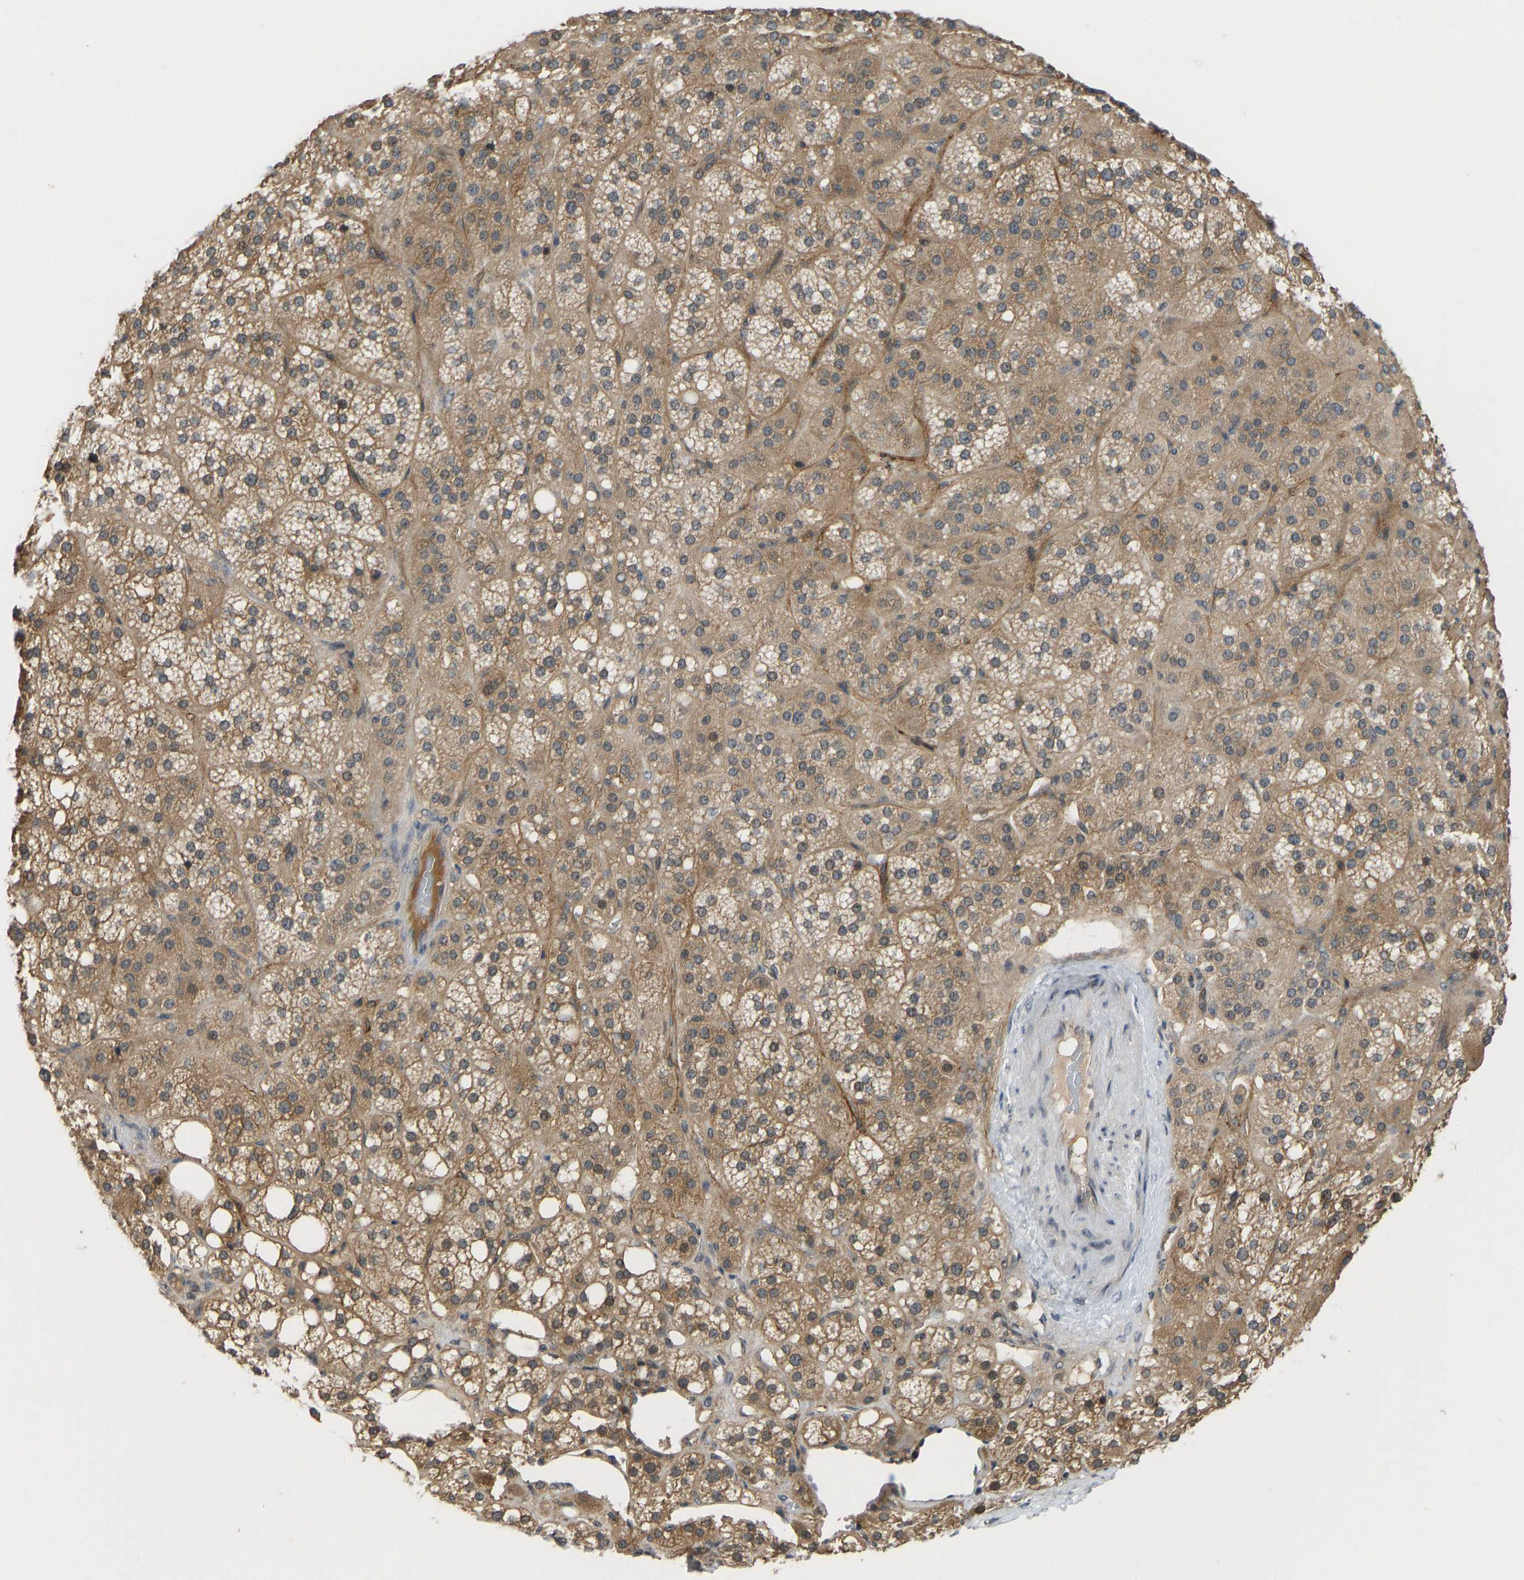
{"staining": {"intensity": "moderate", "quantity": ">75%", "location": "cytoplasmic/membranous"}, "tissue": "adrenal gland", "cell_type": "Glandular cells", "image_type": "normal", "snomed": [{"axis": "morphology", "description": "Normal tissue, NOS"}, {"axis": "topography", "description": "Adrenal gland"}], "caption": "Human adrenal gland stained with a protein marker displays moderate staining in glandular cells.", "gene": "CCT8", "patient": {"sex": "female", "age": 59}}